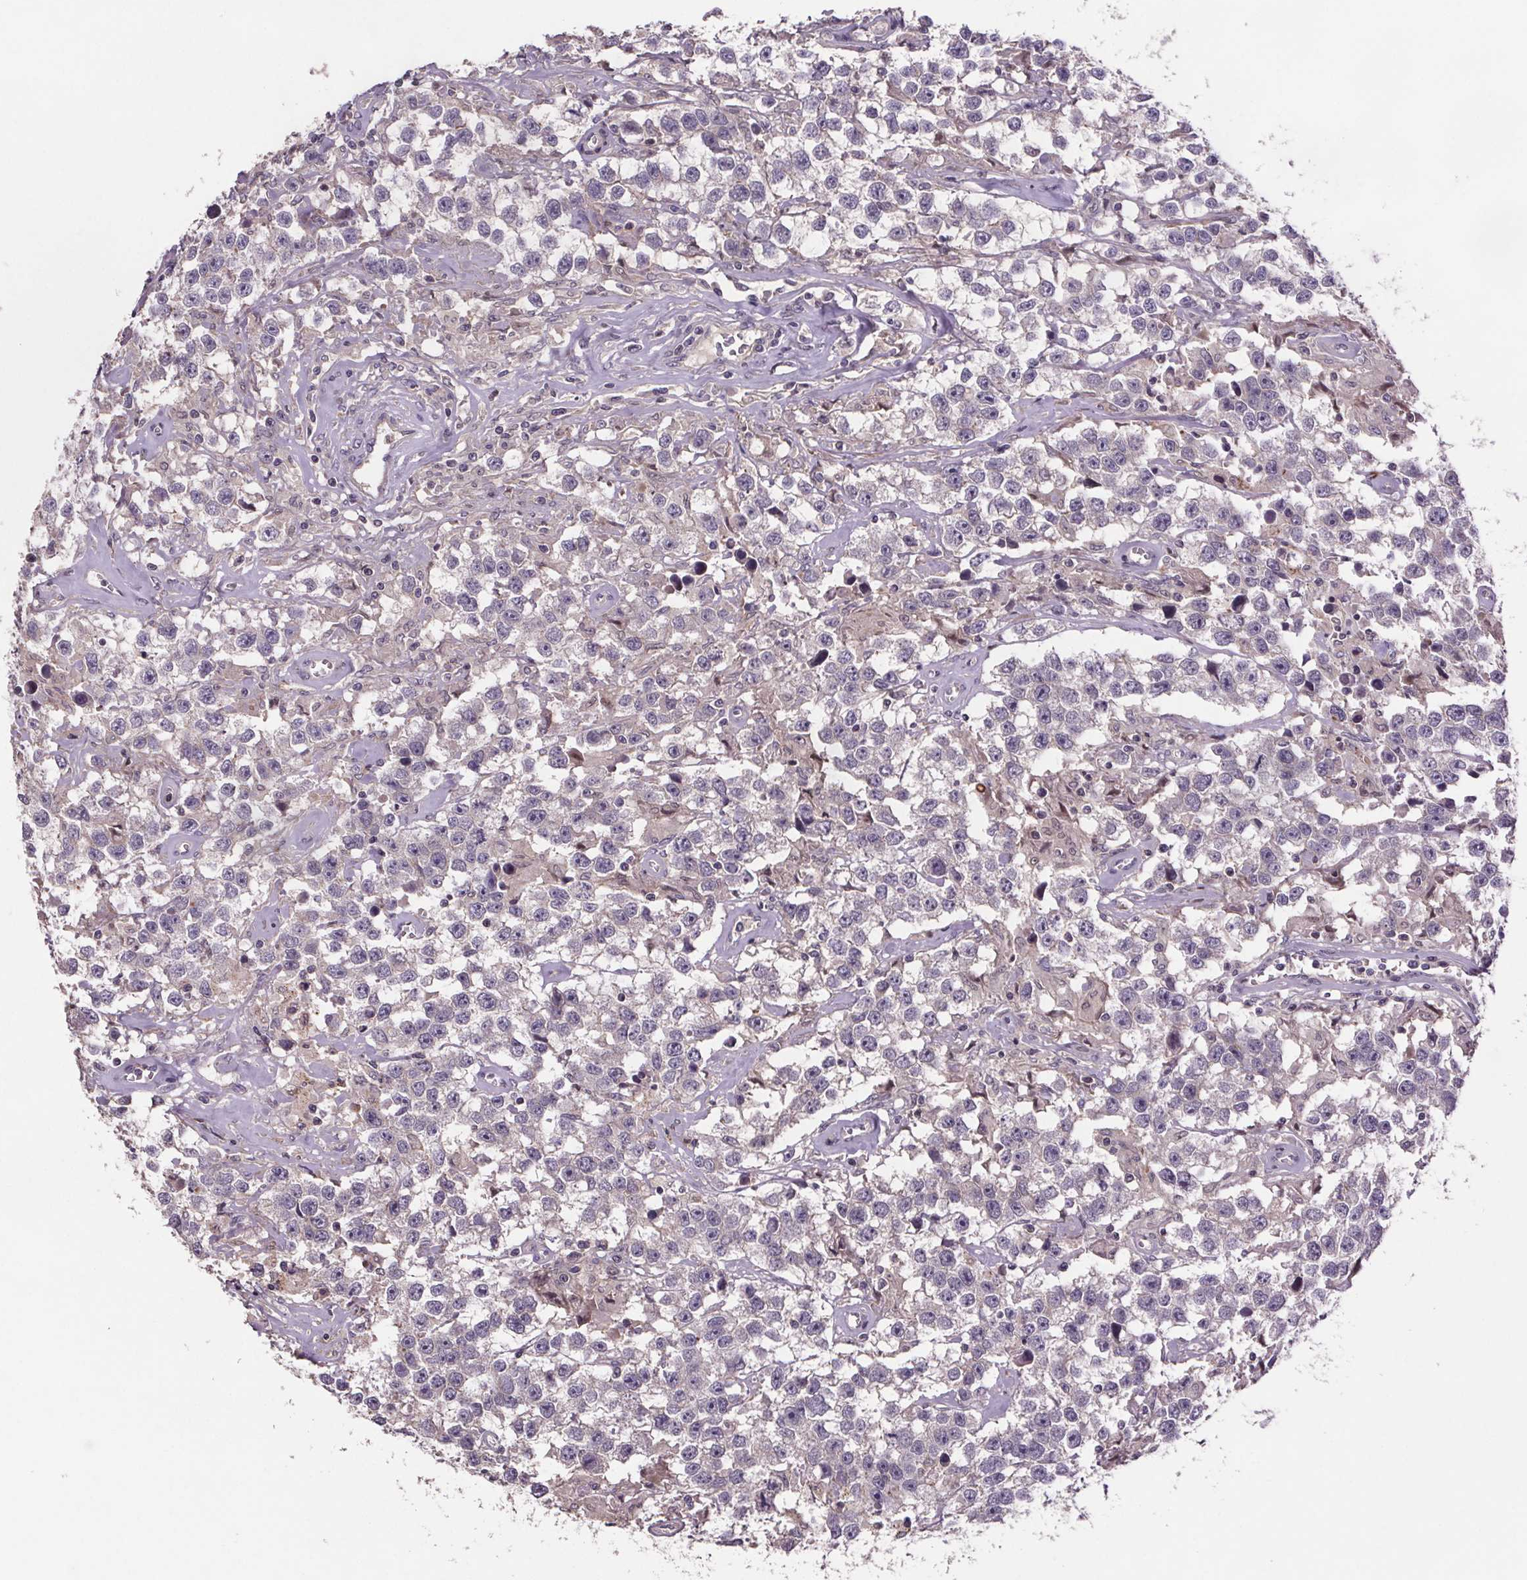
{"staining": {"intensity": "negative", "quantity": "none", "location": "none"}, "tissue": "testis cancer", "cell_type": "Tumor cells", "image_type": "cancer", "snomed": [{"axis": "morphology", "description": "Seminoma, NOS"}, {"axis": "topography", "description": "Testis"}], "caption": "Seminoma (testis) was stained to show a protein in brown. There is no significant staining in tumor cells.", "gene": "CLN3", "patient": {"sex": "male", "age": 43}}